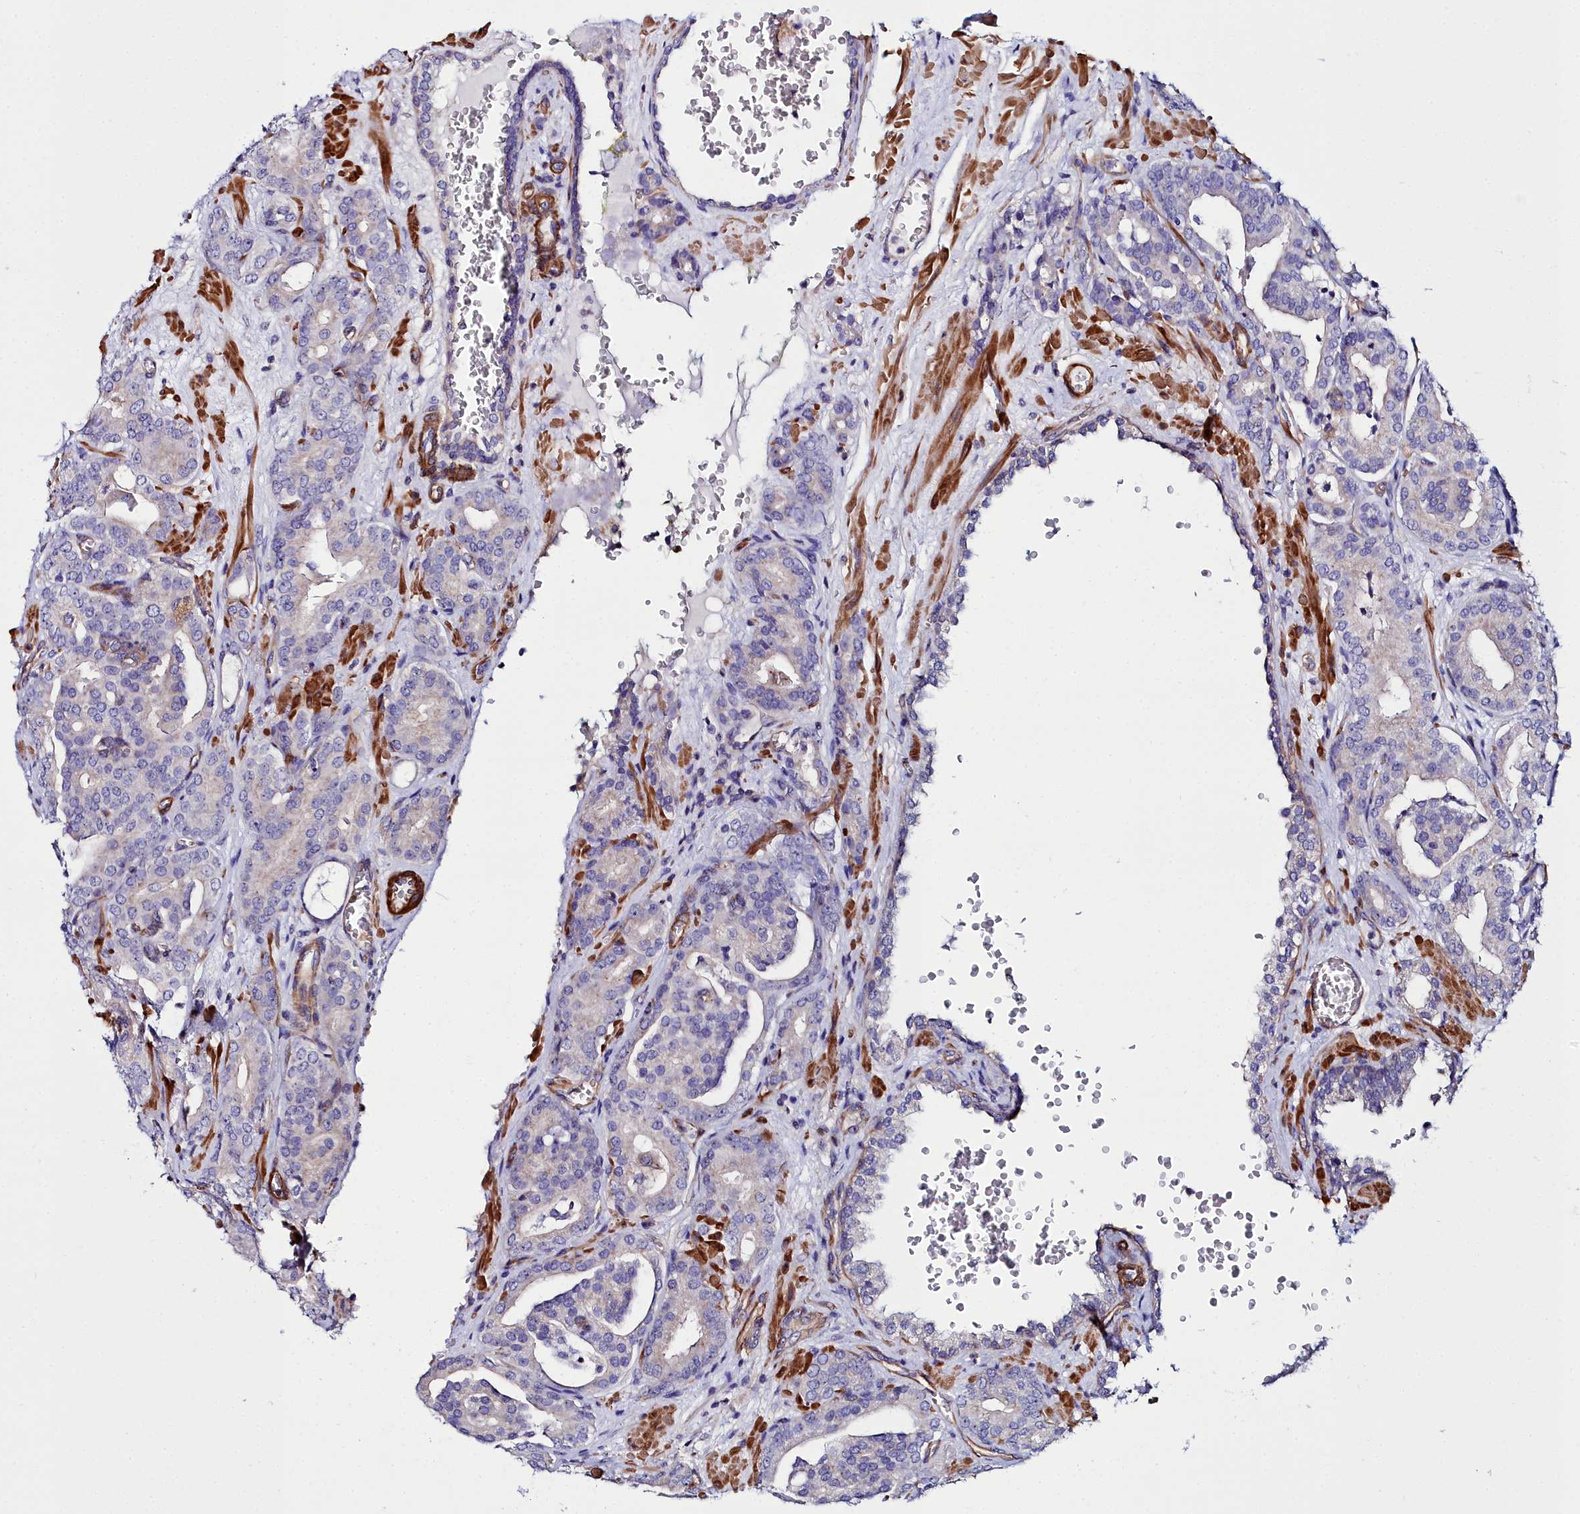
{"staining": {"intensity": "weak", "quantity": "<25%", "location": "cytoplasmic/membranous"}, "tissue": "prostate cancer", "cell_type": "Tumor cells", "image_type": "cancer", "snomed": [{"axis": "morphology", "description": "Adenocarcinoma, High grade"}, {"axis": "topography", "description": "Prostate"}], "caption": "Histopathology image shows no protein staining in tumor cells of prostate cancer tissue.", "gene": "FADS3", "patient": {"sex": "male", "age": 66}}